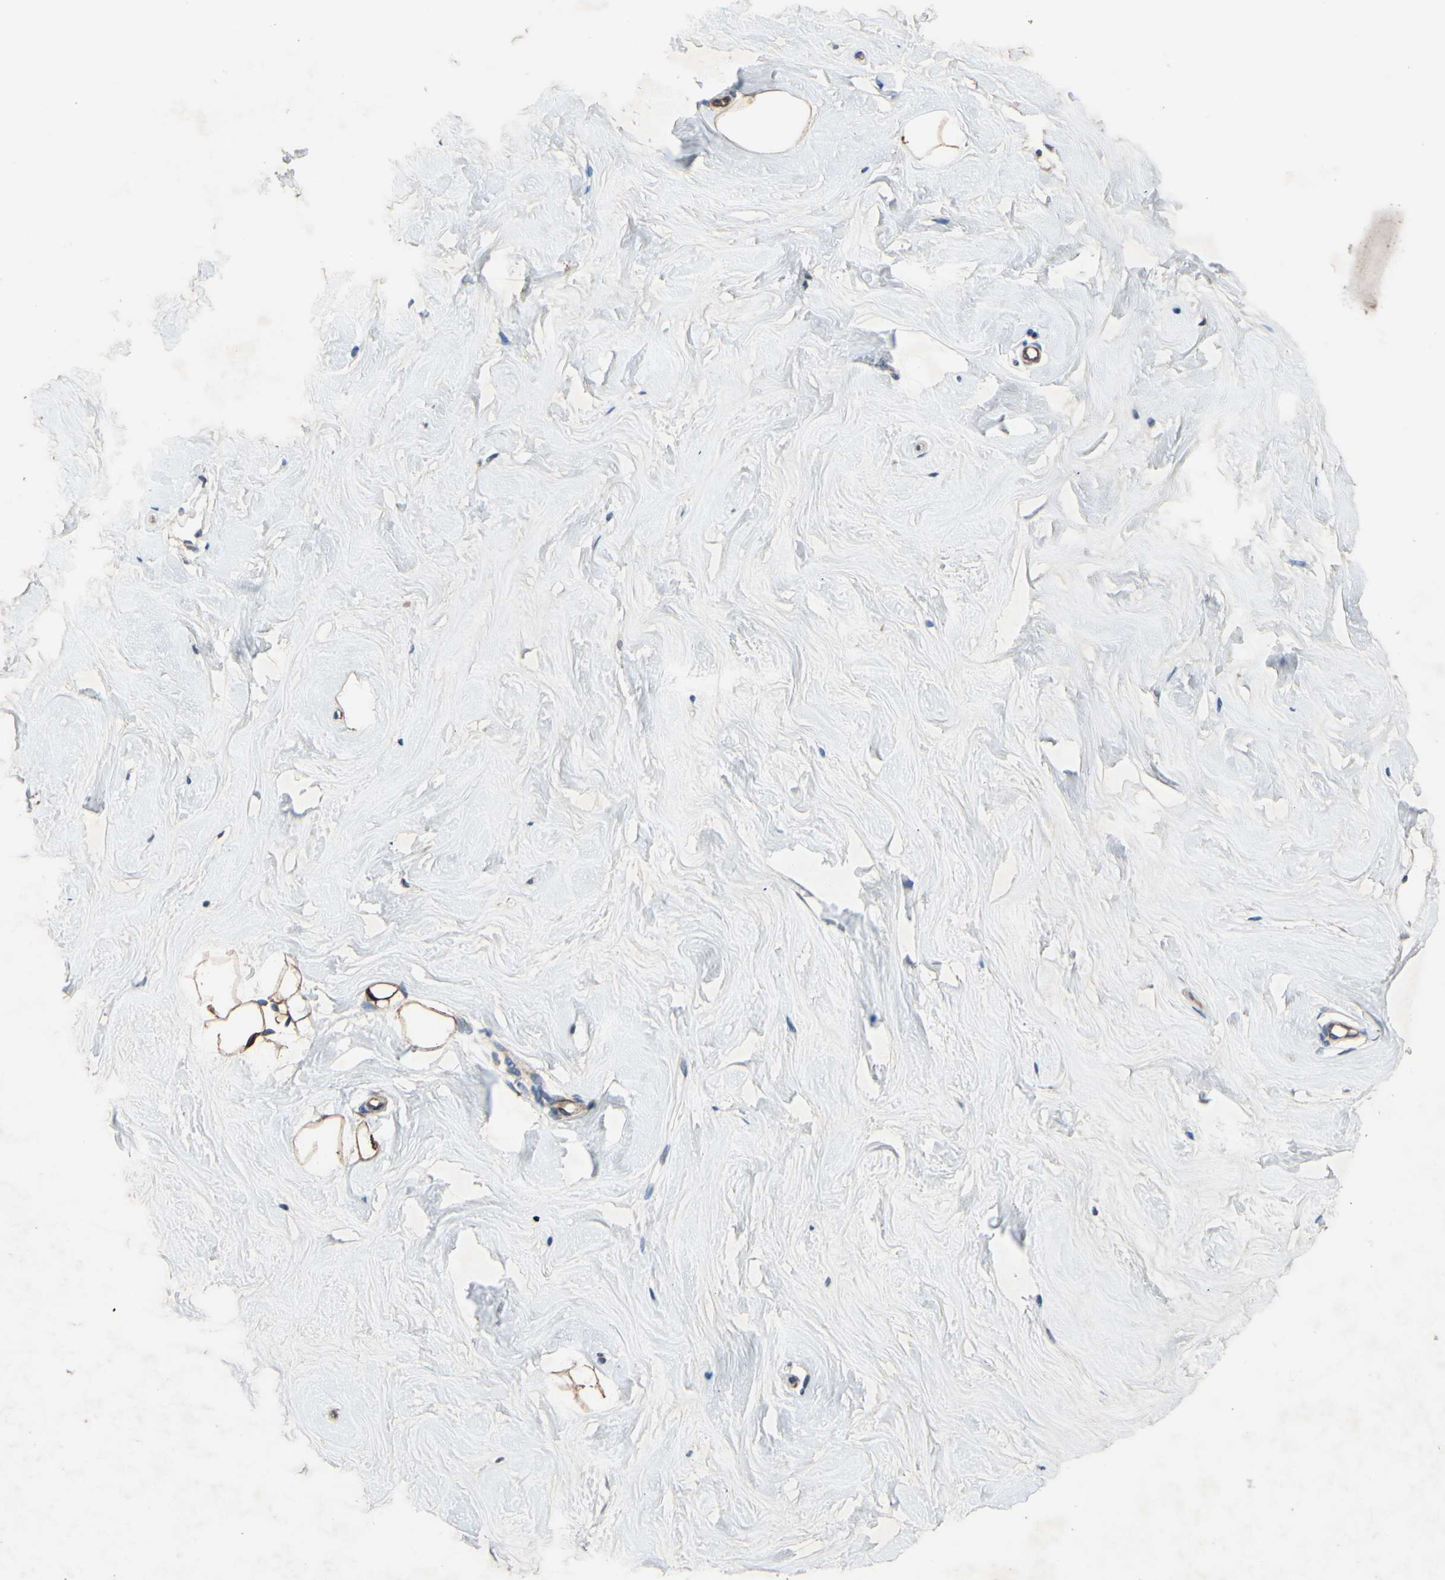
{"staining": {"intensity": "strong", "quantity": ">75%", "location": "cytoplasmic/membranous"}, "tissue": "breast", "cell_type": "Adipocytes", "image_type": "normal", "snomed": [{"axis": "morphology", "description": "Normal tissue, NOS"}, {"axis": "topography", "description": "Breast"}], "caption": "Immunohistochemical staining of normal breast exhibits >75% levels of strong cytoplasmic/membranous protein staining in about >75% of adipocytes. The protein is stained brown, and the nuclei are stained in blue (DAB IHC with brightfield microscopy, high magnification).", "gene": "PRXL2A", "patient": {"sex": "female", "age": 23}}